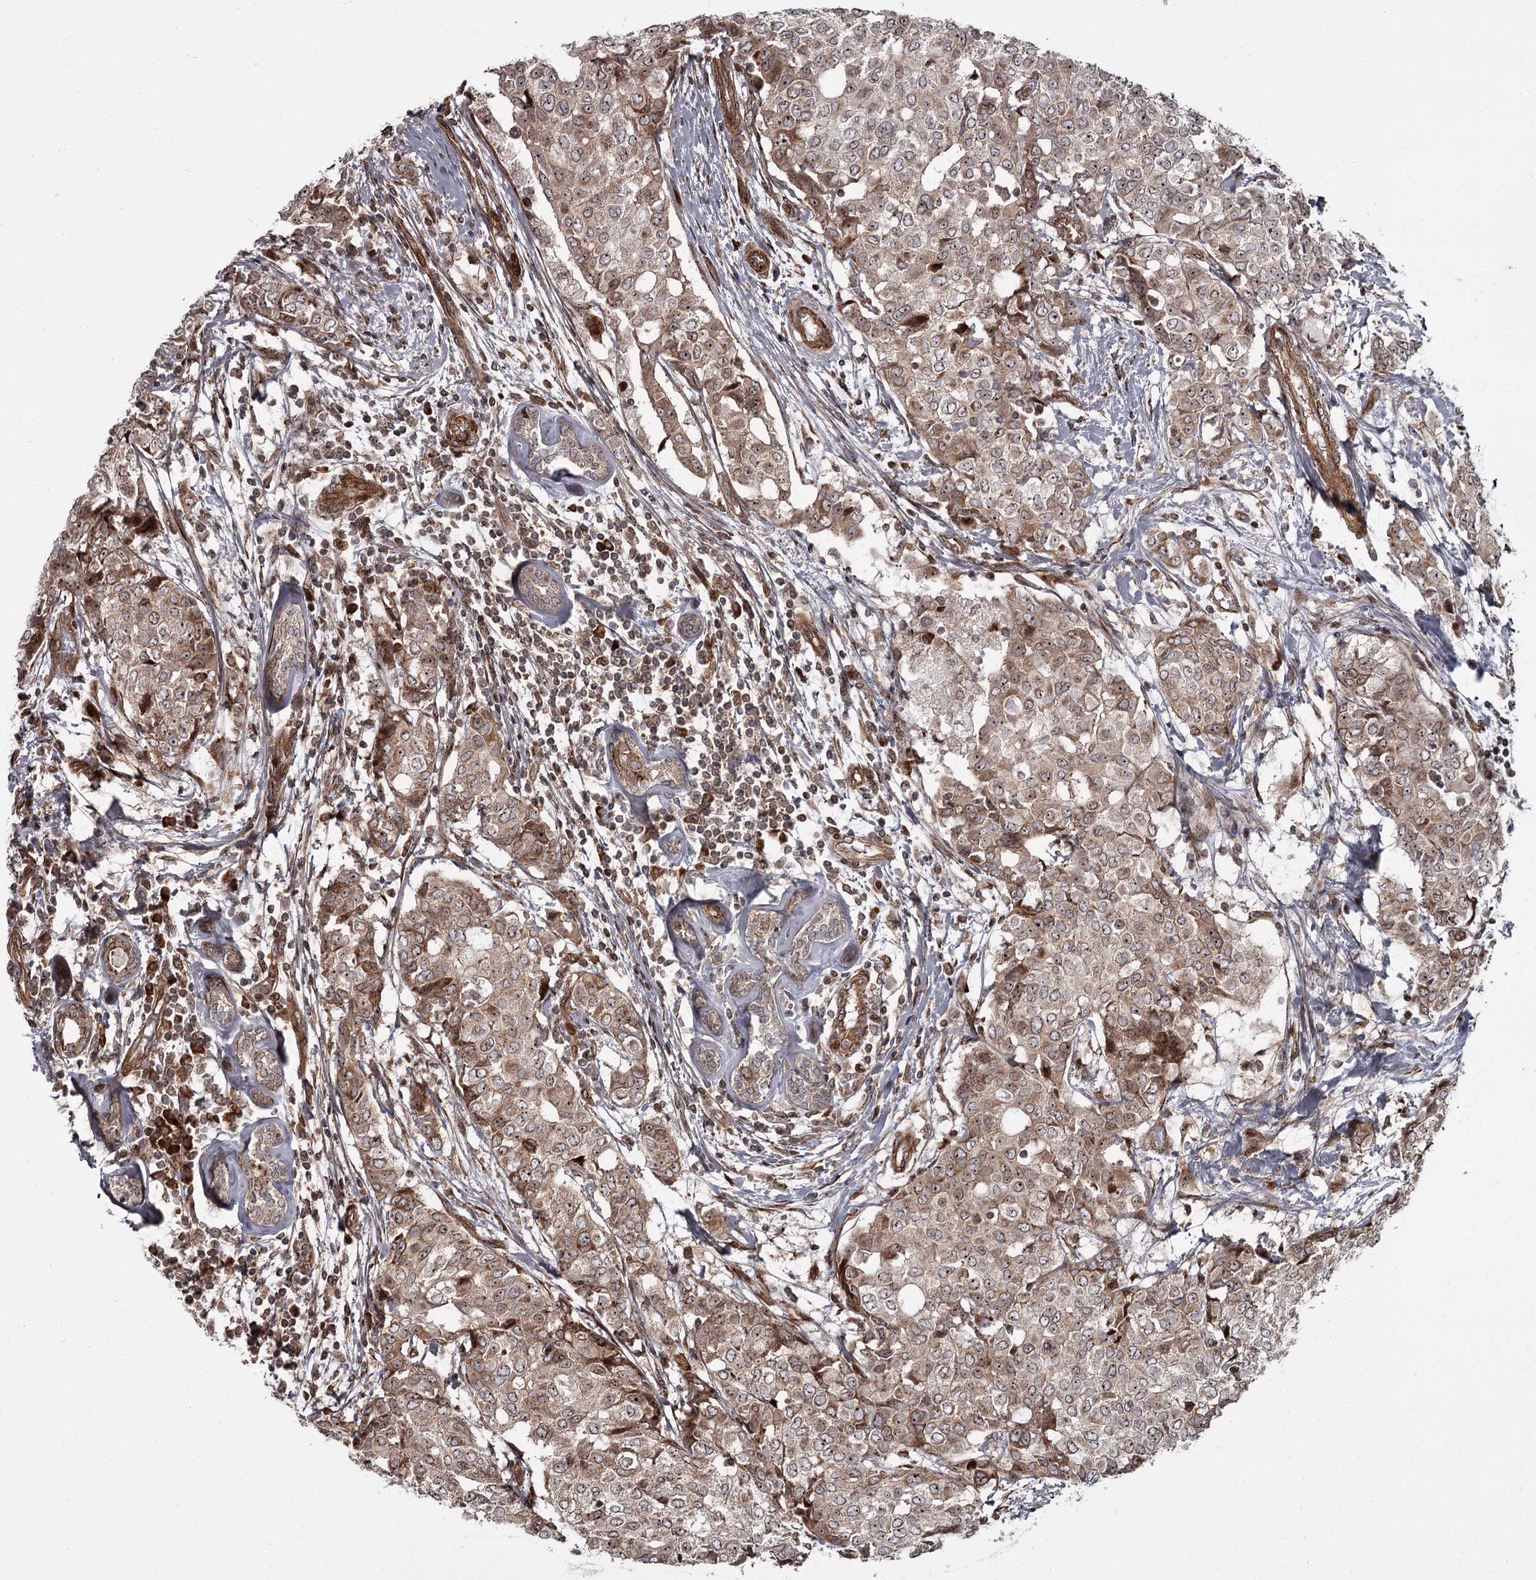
{"staining": {"intensity": "moderate", "quantity": "25%-75%", "location": "cytoplasmic/membranous,nuclear"}, "tissue": "breast cancer", "cell_type": "Tumor cells", "image_type": "cancer", "snomed": [{"axis": "morphology", "description": "Lobular carcinoma"}, {"axis": "topography", "description": "Breast"}], "caption": "High-magnification brightfield microscopy of breast cancer (lobular carcinoma) stained with DAB (3,3'-diaminobenzidine) (brown) and counterstained with hematoxylin (blue). tumor cells exhibit moderate cytoplasmic/membranous and nuclear staining is present in approximately25%-75% of cells.", "gene": "THAP9", "patient": {"sex": "female", "age": 51}}